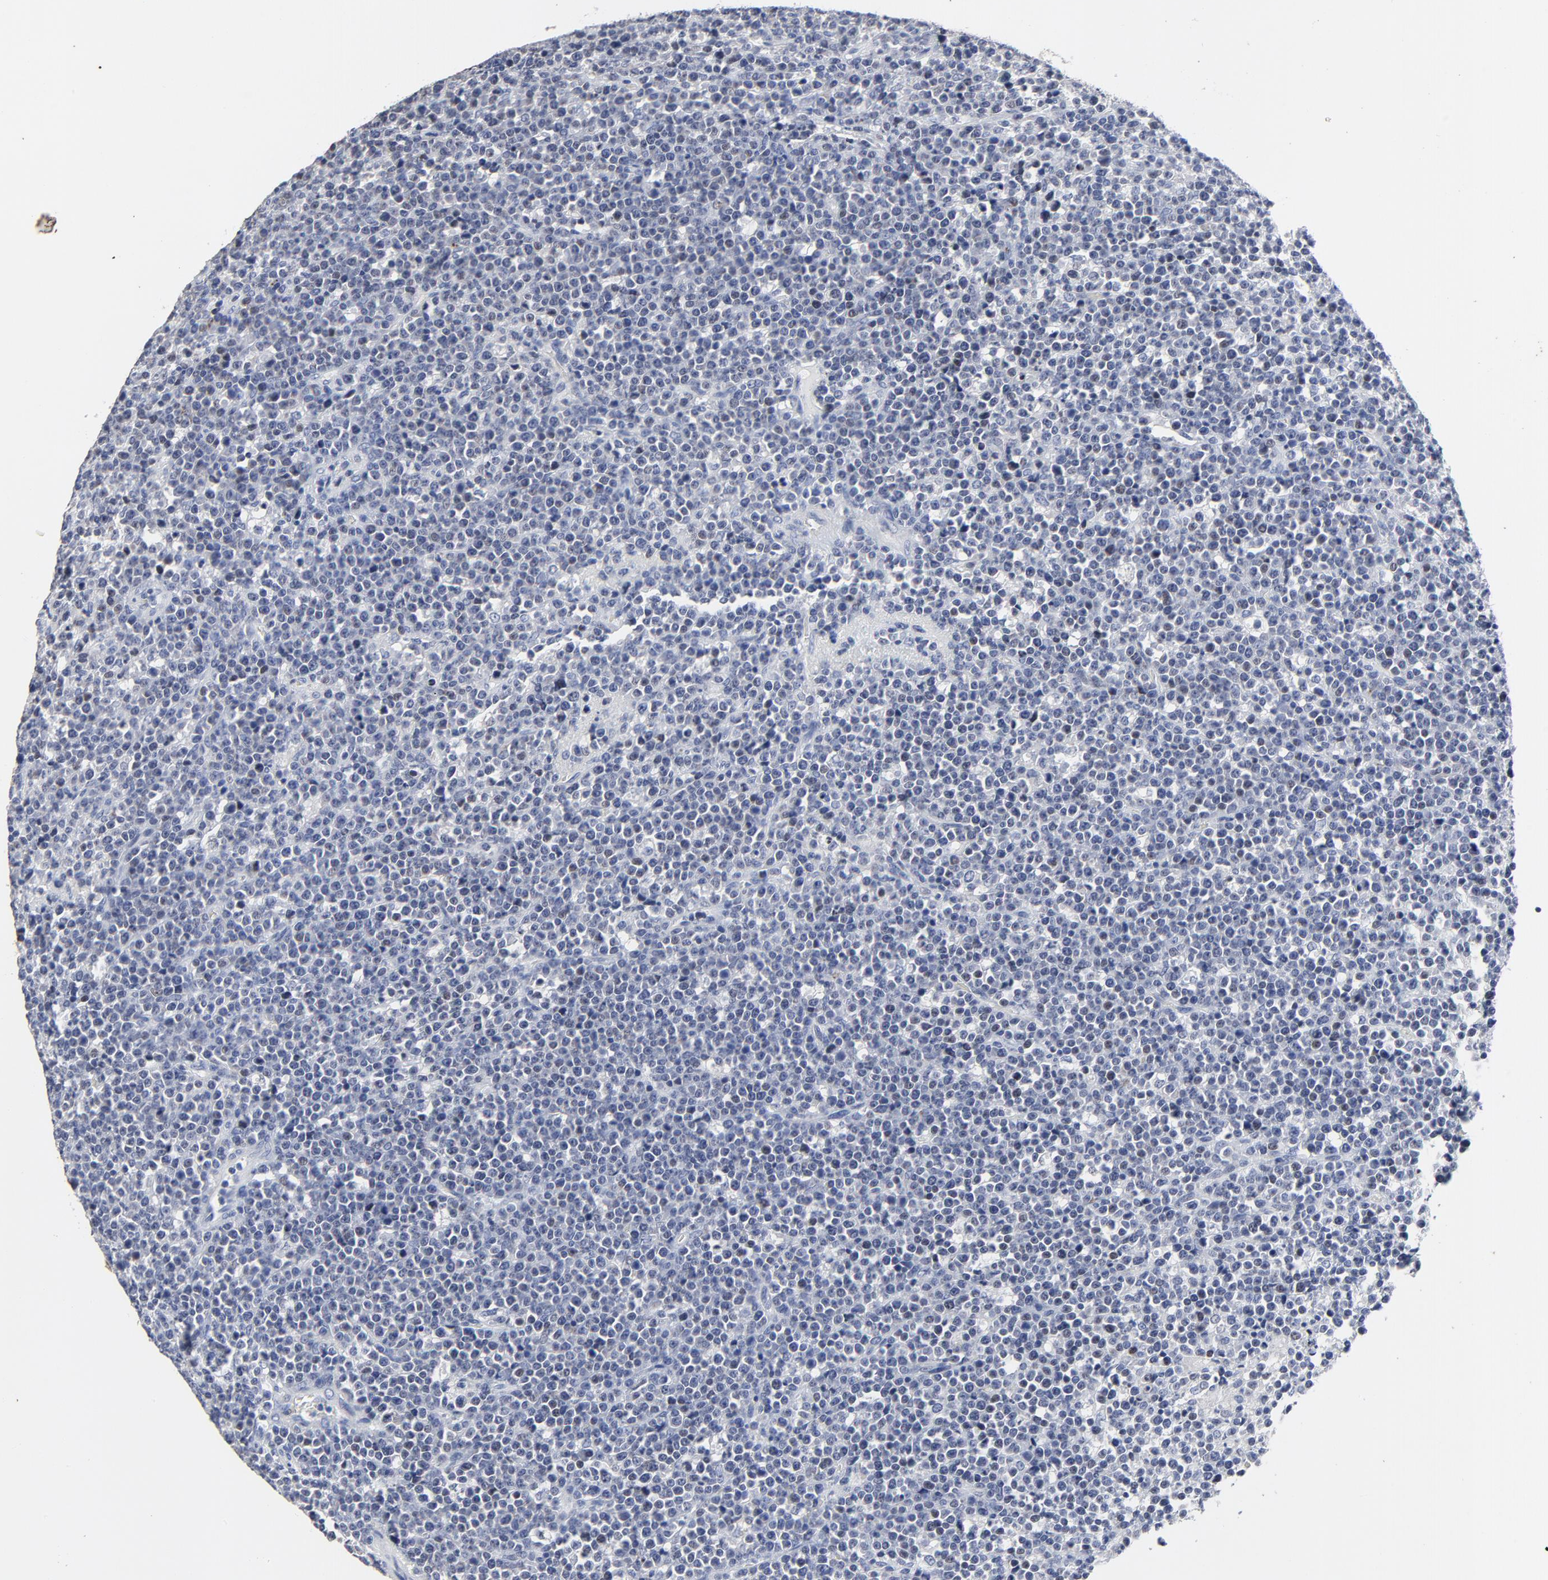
{"staining": {"intensity": "weak", "quantity": "<25%", "location": "nuclear"}, "tissue": "lymphoma", "cell_type": "Tumor cells", "image_type": "cancer", "snomed": [{"axis": "morphology", "description": "Malignant lymphoma, non-Hodgkin's type, High grade"}, {"axis": "topography", "description": "Ovary"}], "caption": "High magnification brightfield microscopy of malignant lymphoma, non-Hodgkin's type (high-grade) stained with DAB (brown) and counterstained with hematoxylin (blue): tumor cells show no significant staining.", "gene": "LNX1", "patient": {"sex": "female", "age": 56}}